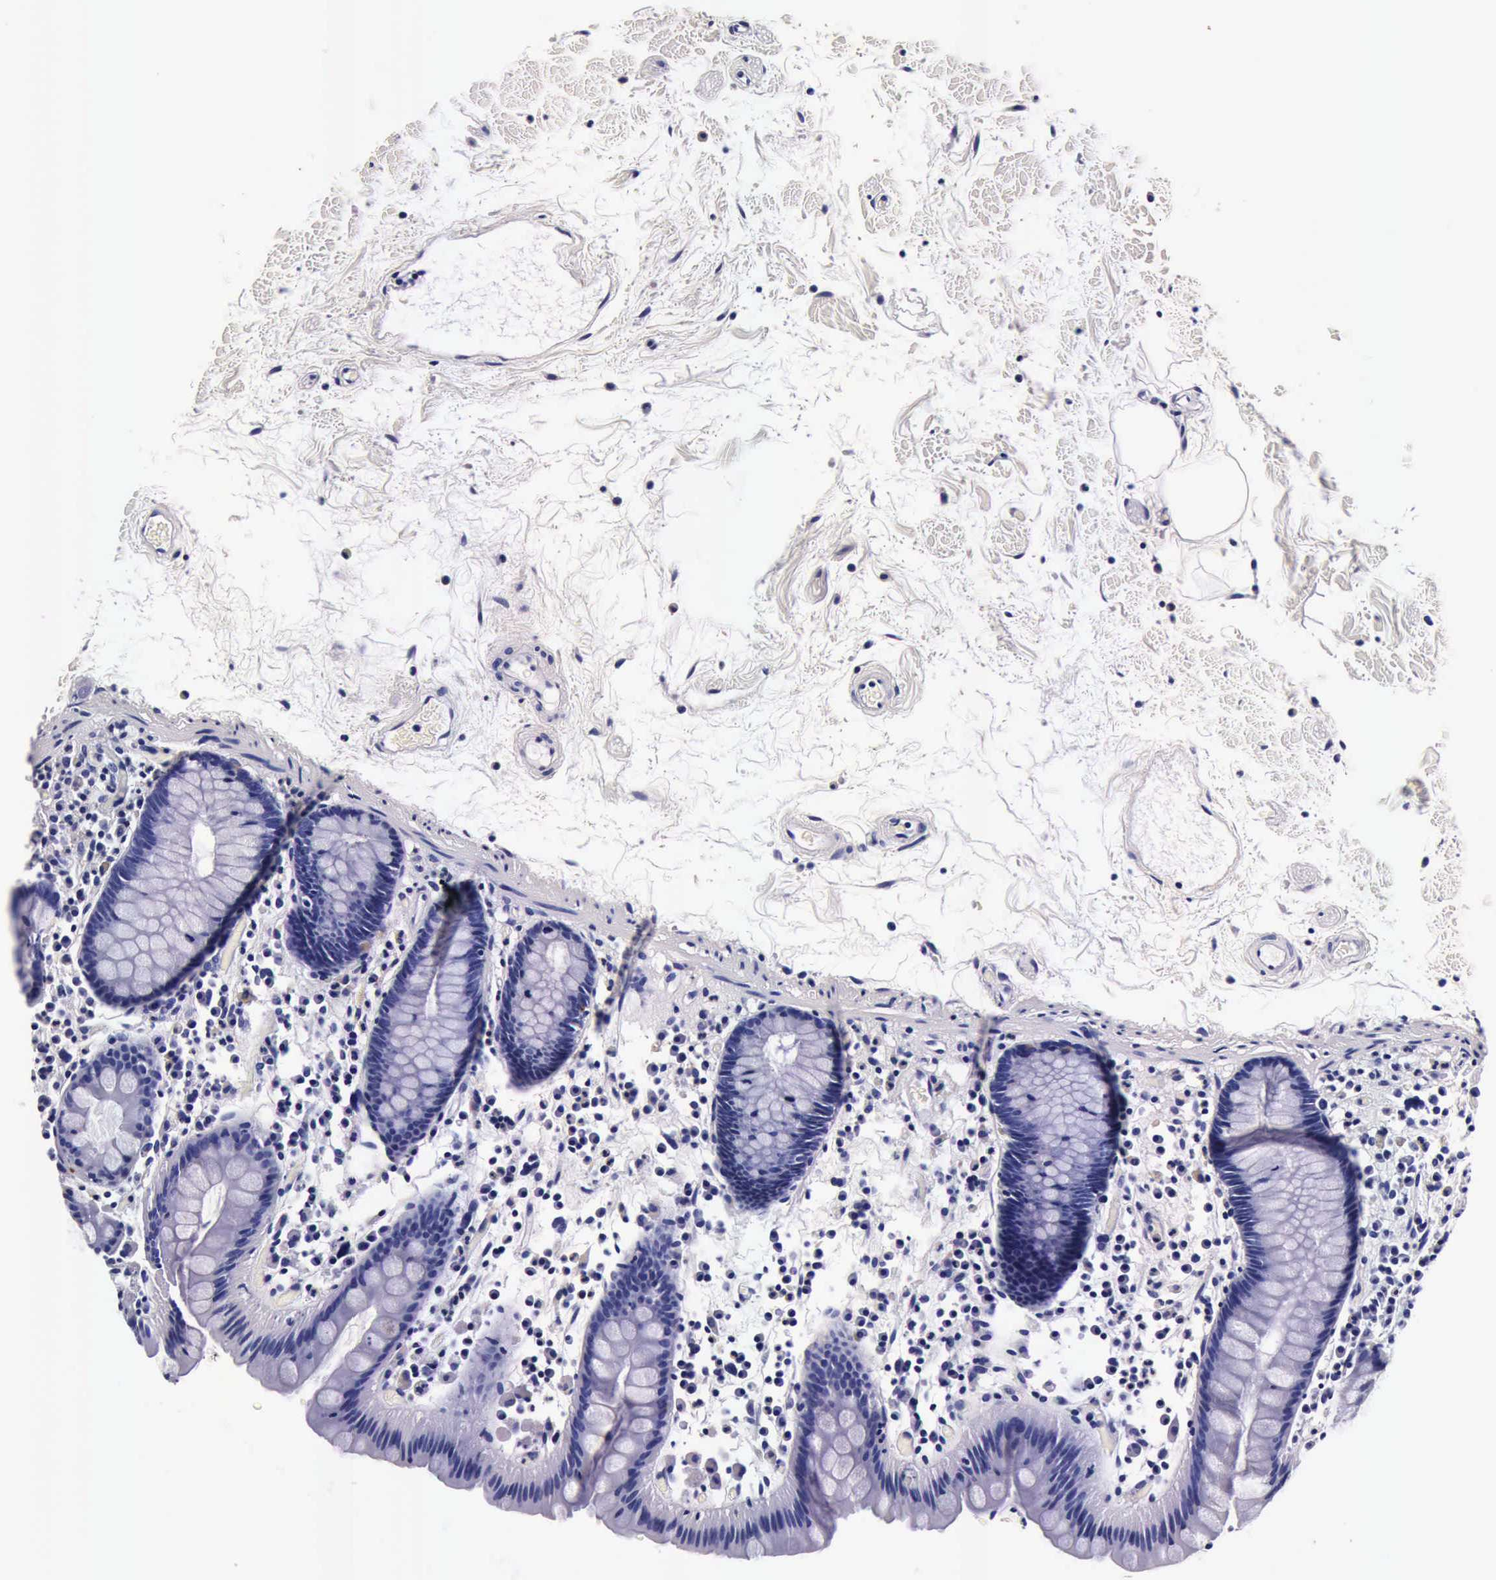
{"staining": {"intensity": "negative", "quantity": "none", "location": "none"}, "tissue": "colon", "cell_type": "Endothelial cells", "image_type": "normal", "snomed": [{"axis": "morphology", "description": "Normal tissue, NOS"}, {"axis": "topography", "description": "Colon"}], "caption": "Endothelial cells are negative for brown protein staining in unremarkable colon. (DAB immunohistochemistry, high magnification).", "gene": "IAPP", "patient": {"sex": "female", "age": 78}}